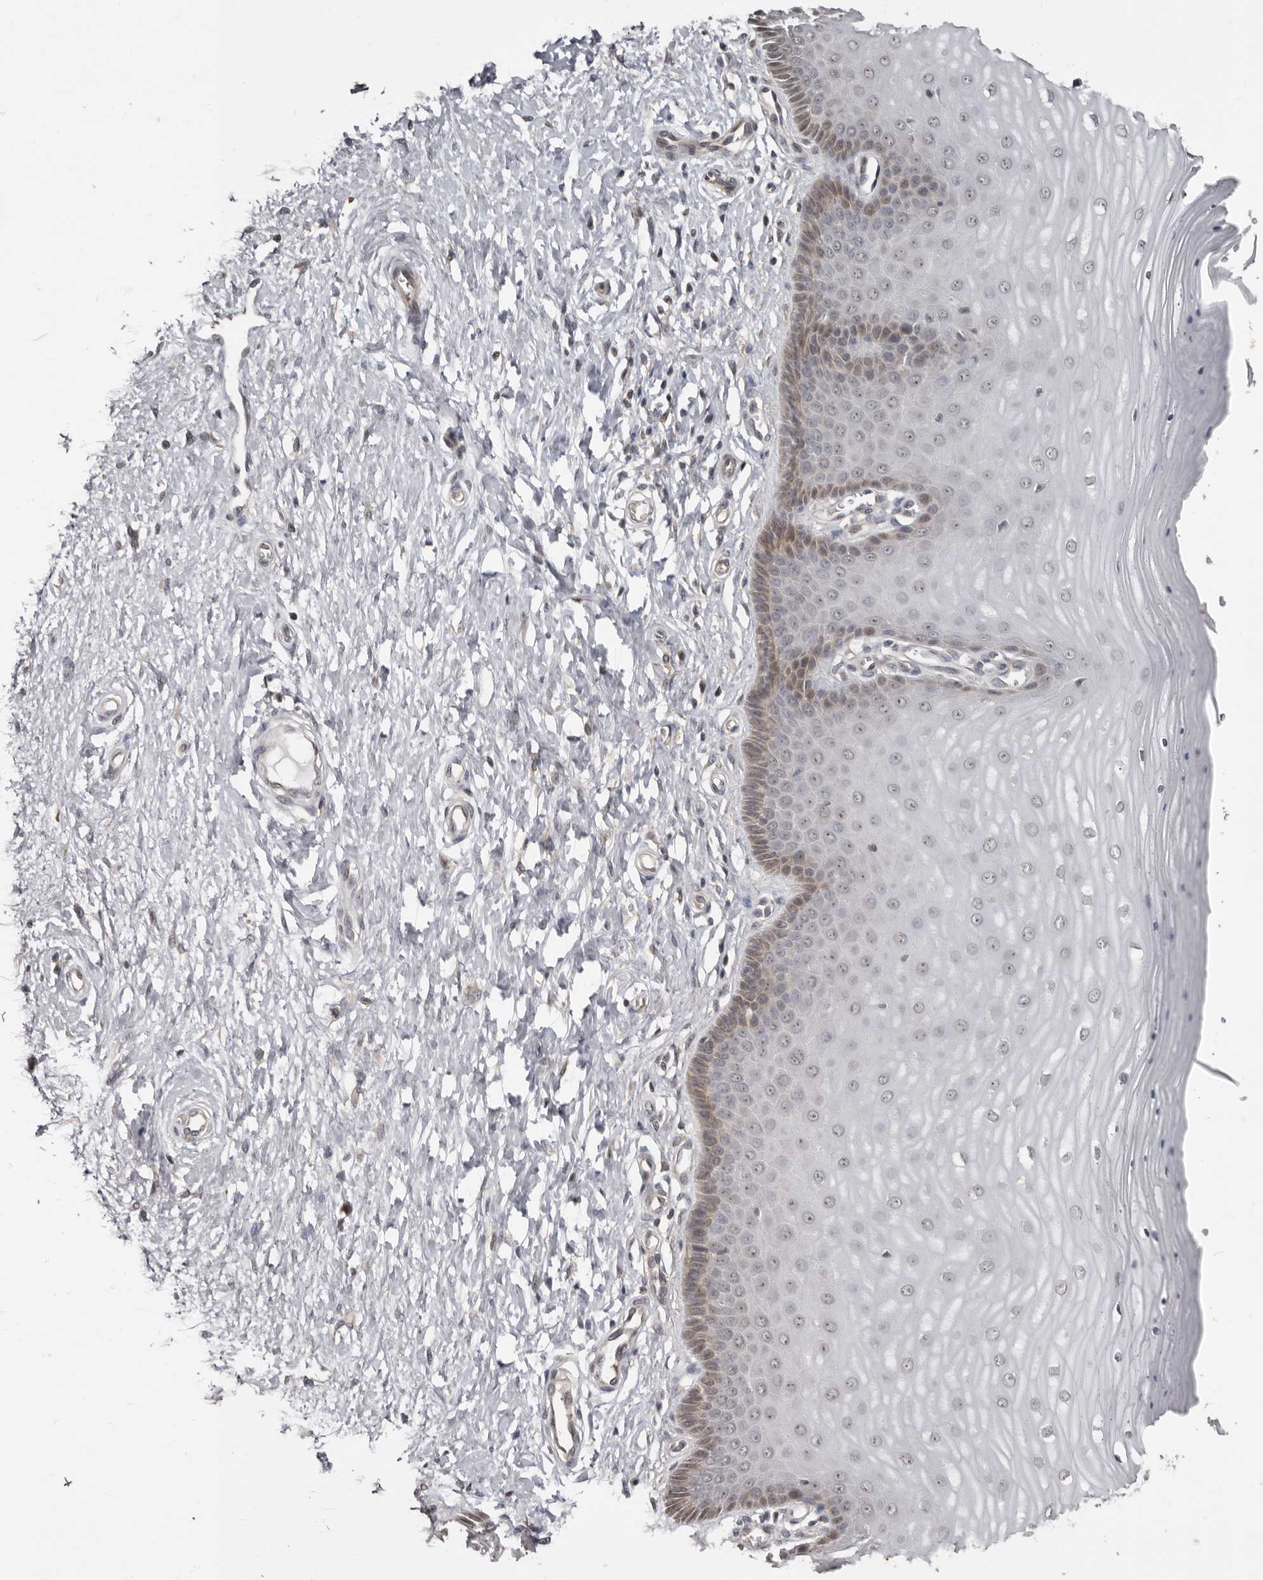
{"staining": {"intensity": "moderate", "quantity": "25%-75%", "location": "cytoplasmic/membranous"}, "tissue": "cervix", "cell_type": "Glandular cells", "image_type": "normal", "snomed": [{"axis": "morphology", "description": "Normal tissue, NOS"}, {"axis": "topography", "description": "Cervix"}], "caption": "Cervix stained with DAB IHC shows medium levels of moderate cytoplasmic/membranous positivity in about 25%-75% of glandular cells.", "gene": "BAD", "patient": {"sex": "female", "age": 55}}